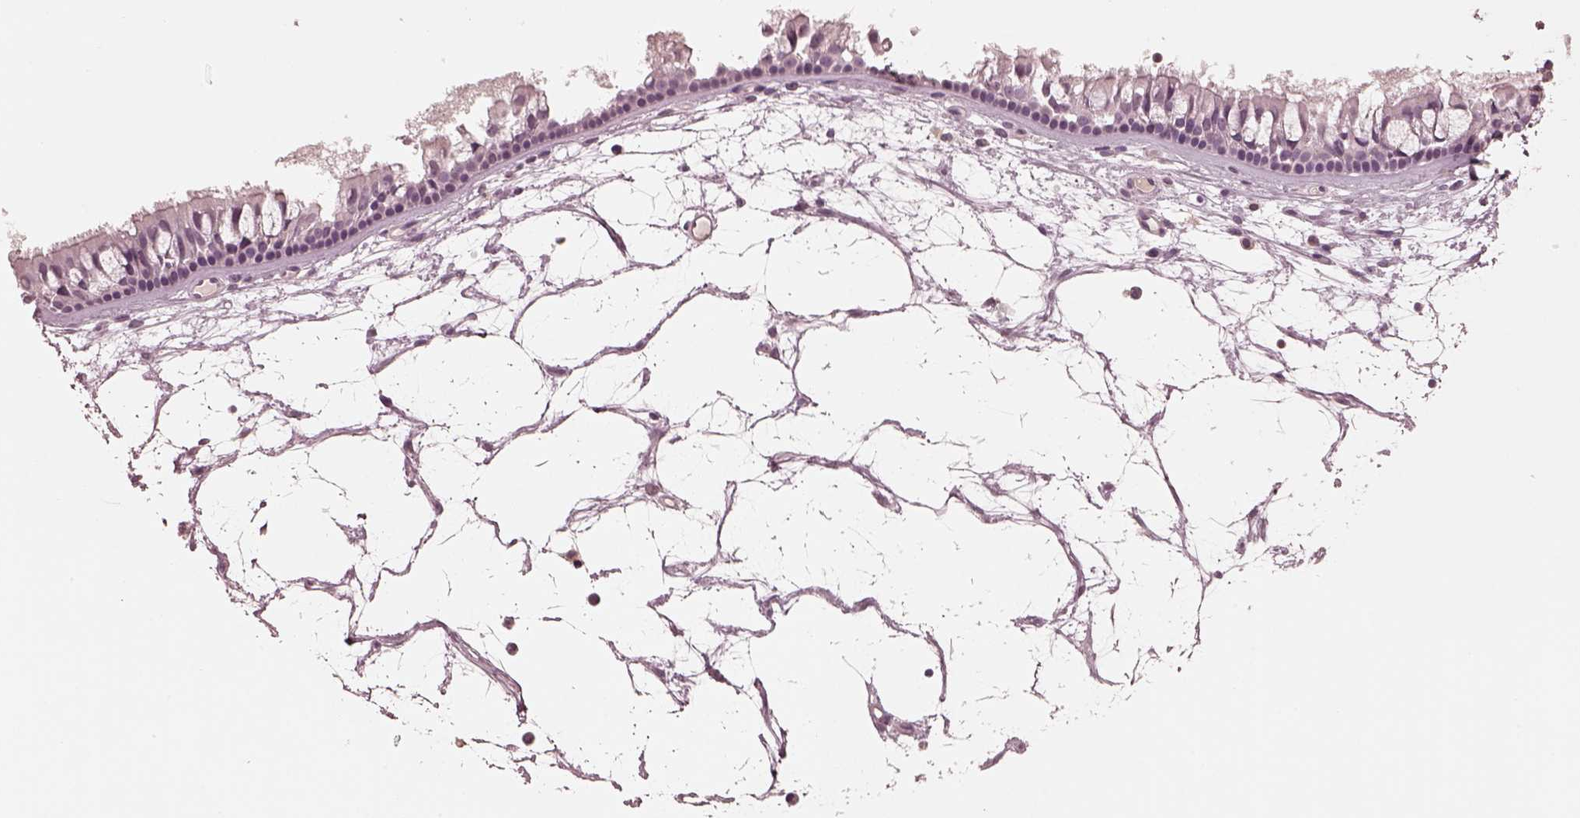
{"staining": {"intensity": "negative", "quantity": "none", "location": "none"}, "tissue": "nasopharynx", "cell_type": "Respiratory epithelial cells", "image_type": "normal", "snomed": [{"axis": "morphology", "description": "Normal tissue, NOS"}, {"axis": "topography", "description": "Nasopharynx"}], "caption": "Immunohistochemistry micrograph of normal nasopharynx: human nasopharynx stained with DAB demonstrates no significant protein staining in respiratory epithelial cells.", "gene": "VWA5B1", "patient": {"sex": "female", "age": 68}}